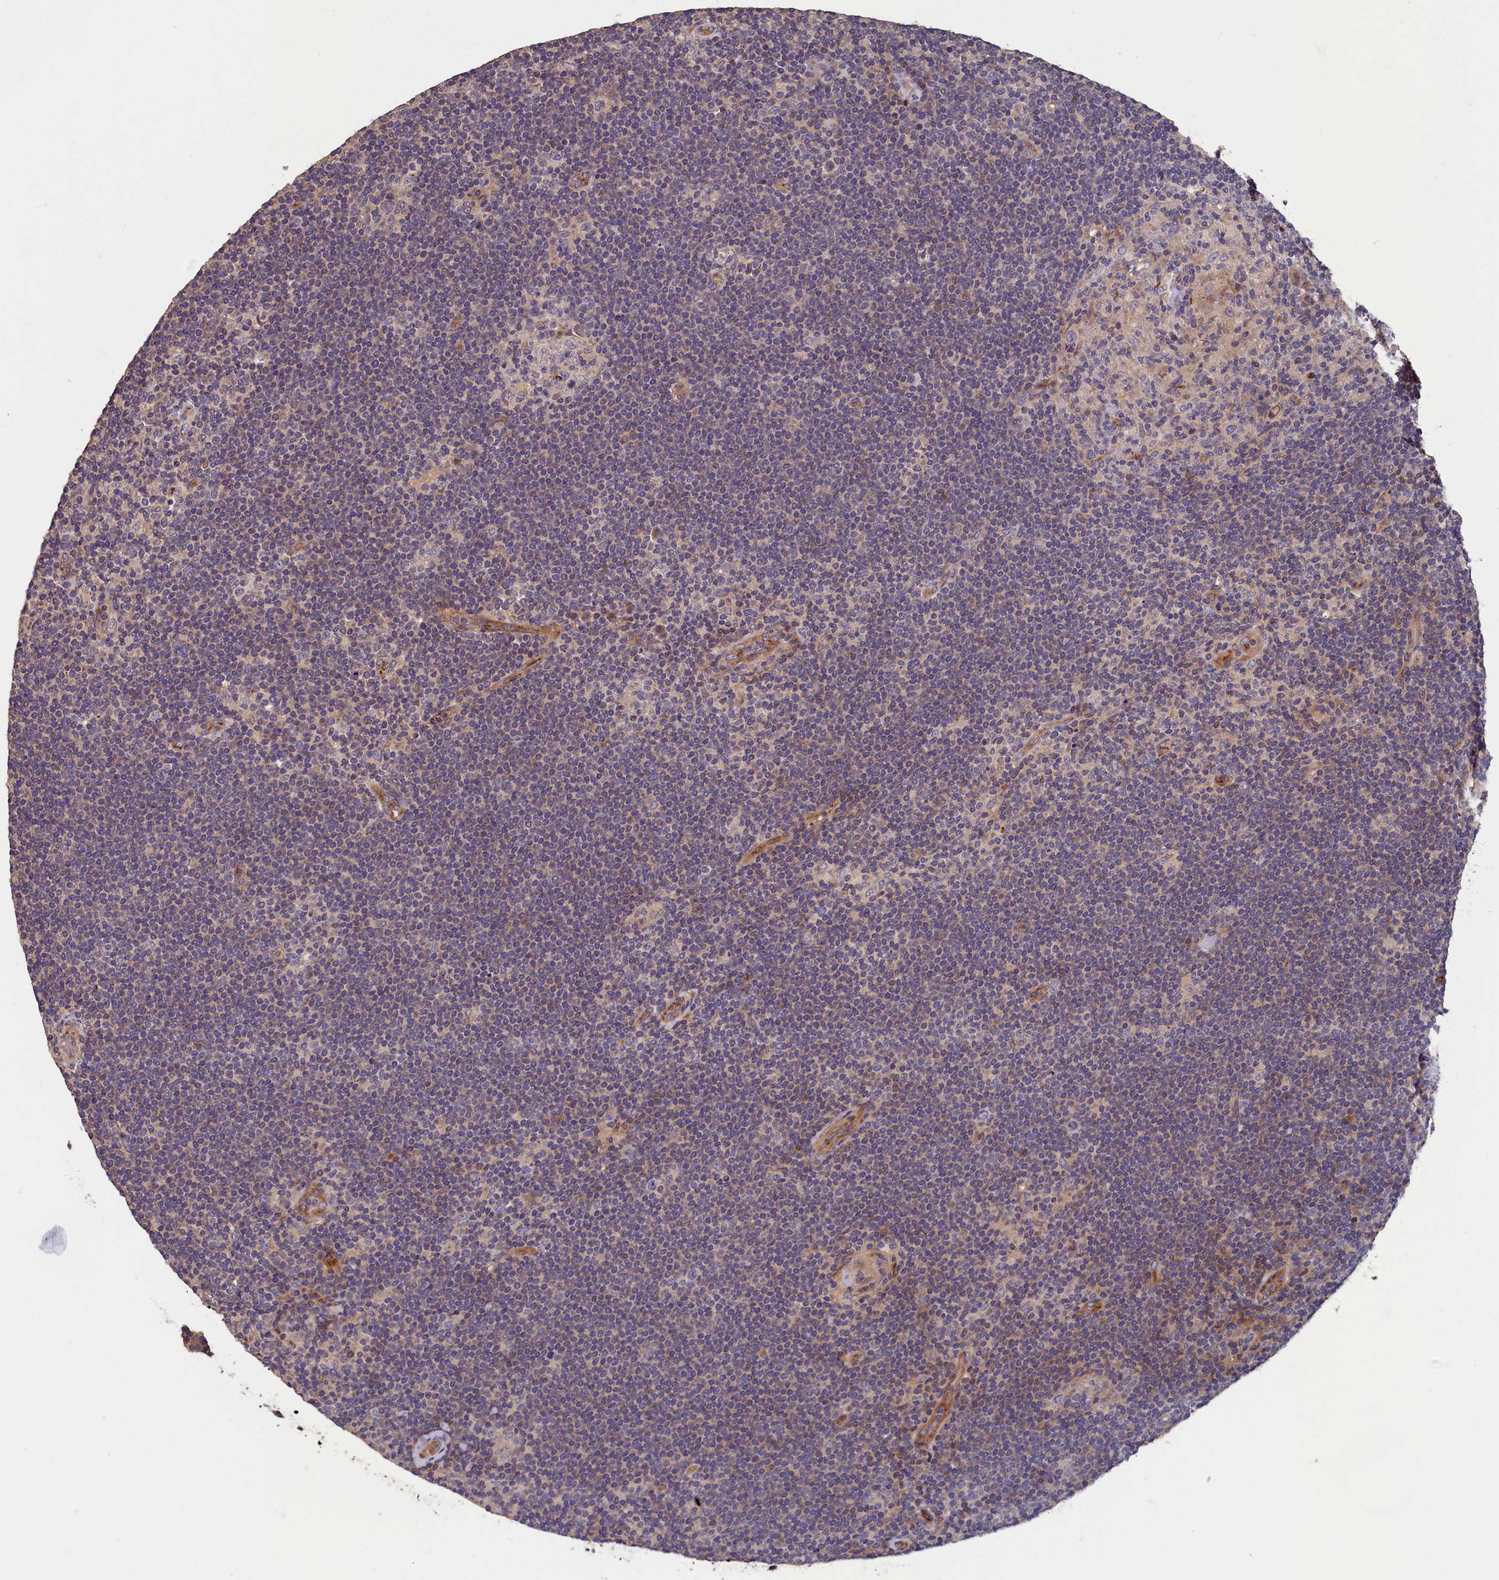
{"staining": {"intensity": "negative", "quantity": "none", "location": "none"}, "tissue": "lymphoma", "cell_type": "Tumor cells", "image_type": "cancer", "snomed": [{"axis": "morphology", "description": "Hodgkin's disease, NOS"}, {"axis": "topography", "description": "Lymph node"}], "caption": "This is a image of immunohistochemistry (IHC) staining of Hodgkin's disease, which shows no staining in tumor cells.", "gene": "TMEM181", "patient": {"sex": "female", "age": 57}}